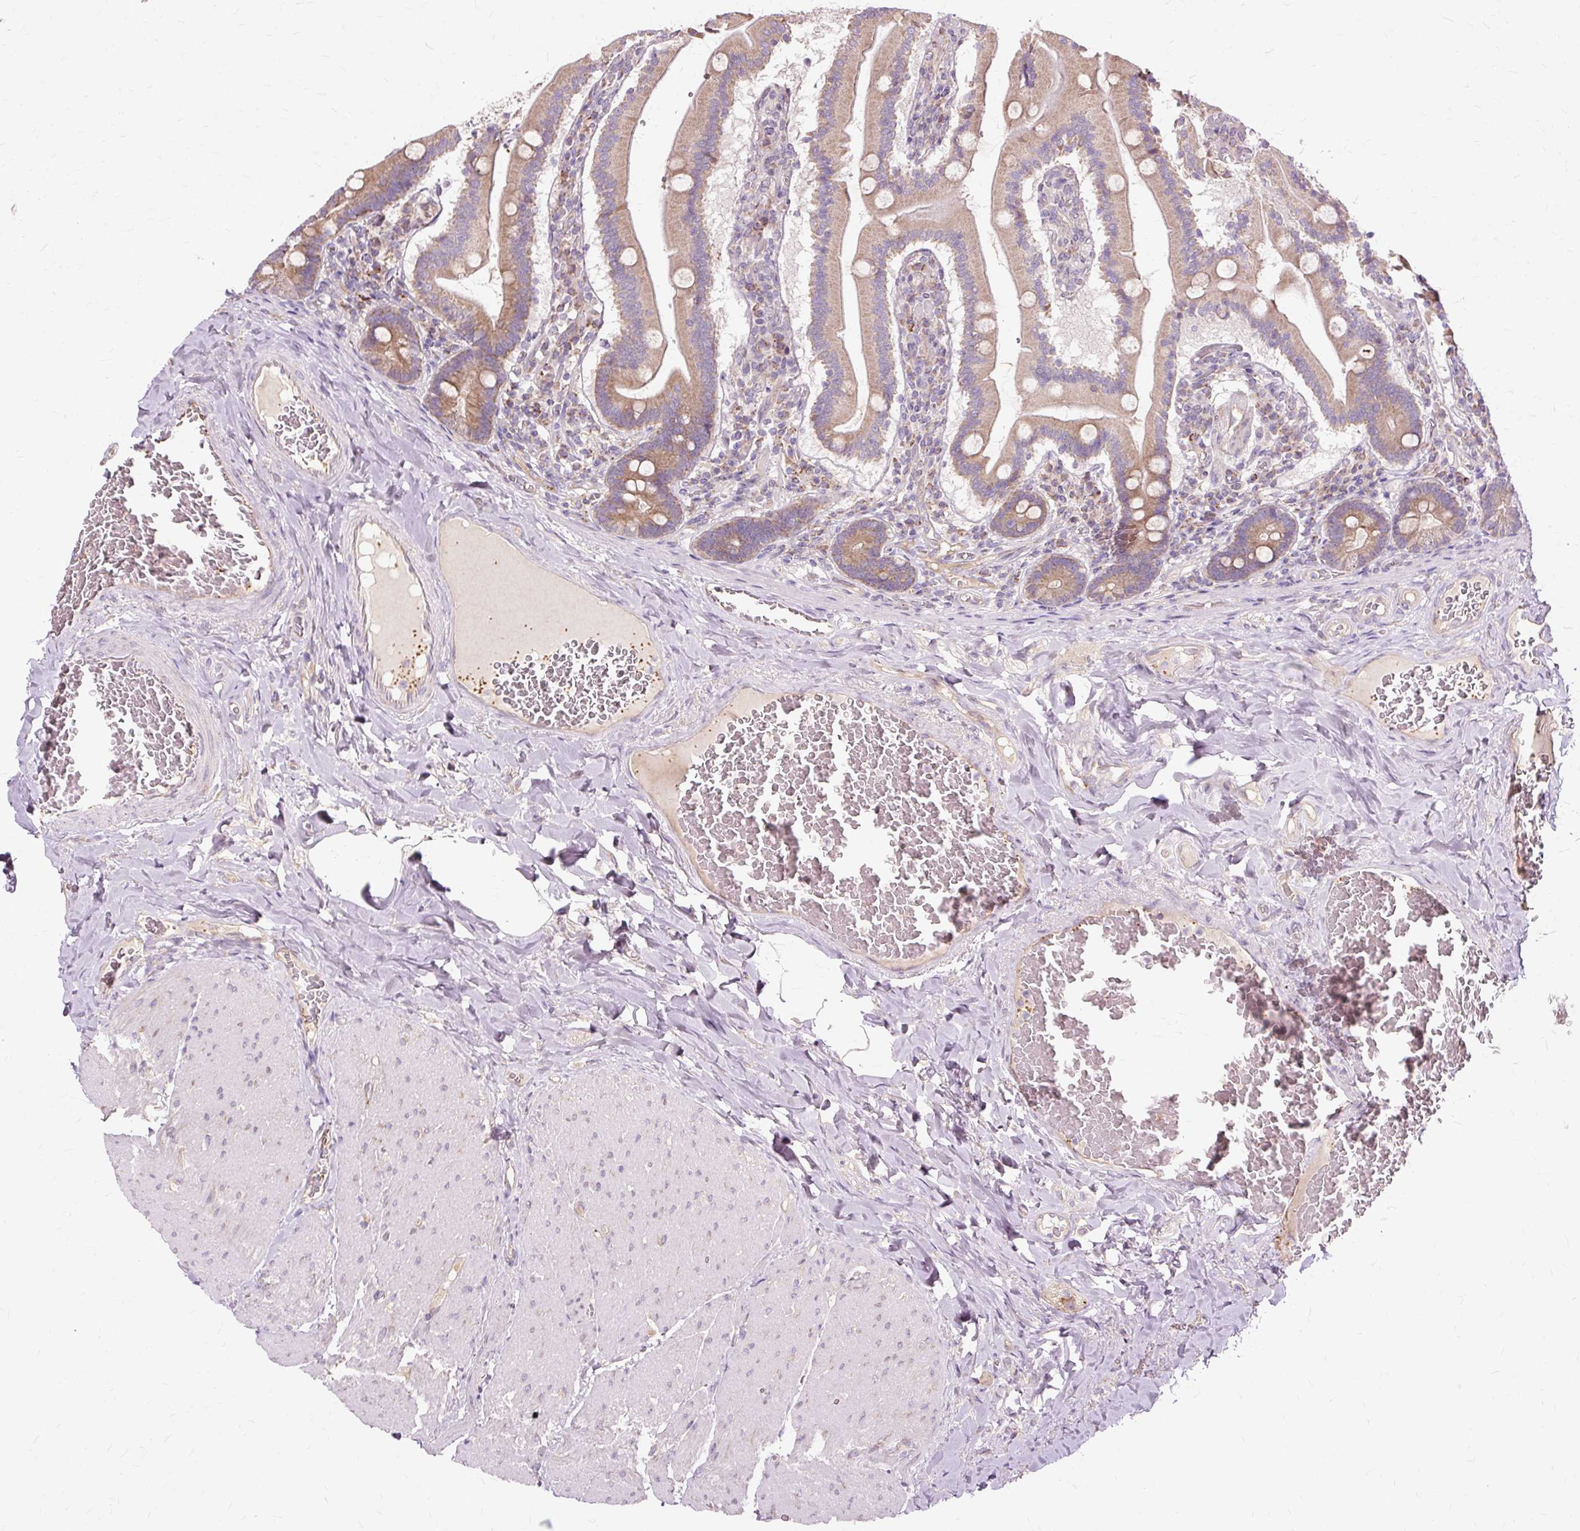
{"staining": {"intensity": "moderate", "quantity": ">75%", "location": "cytoplasmic/membranous"}, "tissue": "duodenum", "cell_type": "Glandular cells", "image_type": "normal", "snomed": [{"axis": "morphology", "description": "Normal tissue, NOS"}, {"axis": "topography", "description": "Duodenum"}], "caption": "Human duodenum stained for a protein (brown) displays moderate cytoplasmic/membranous positive expression in approximately >75% of glandular cells.", "gene": "PDZD2", "patient": {"sex": "female", "age": 62}}